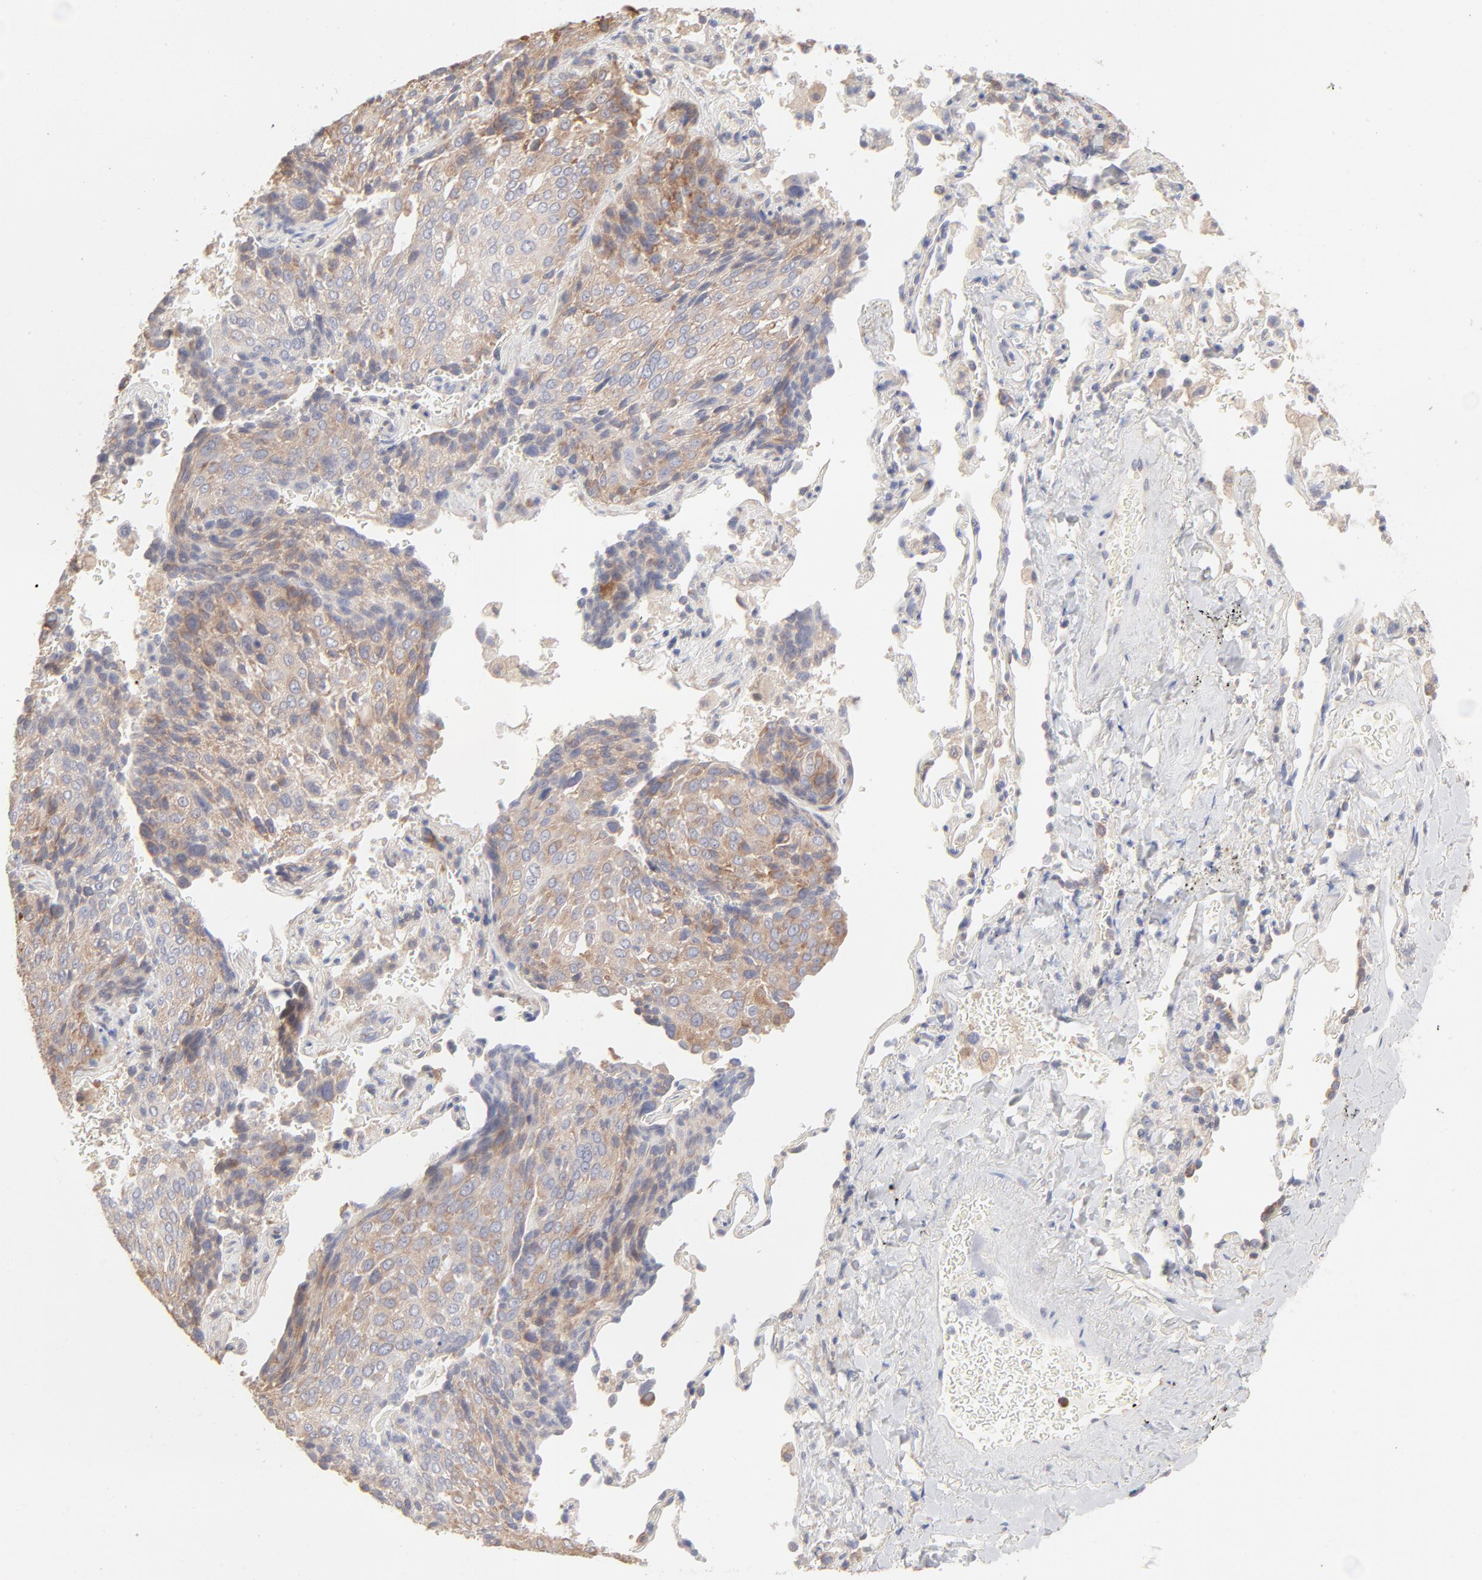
{"staining": {"intensity": "moderate", "quantity": ">75%", "location": "cytoplasmic/membranous"}, "tissue": "lung cancer", "cell_type": "Tumor cells", "image_type": "cancer", "snomed": [{"axis": "morphology", "description": "Squamous cell carcinoma, NOS"}, {"axis": "topography", "description": "Lung"}], "caption": "Squamous cell carcinoma (lung) tissue displays moderate cytoplasmic/membranous staining in approximately >75% of tumor cells, visualized by immunohistochemistry.", "gene": "RPS21", "patient": {"sex": "male", "age": 54}}